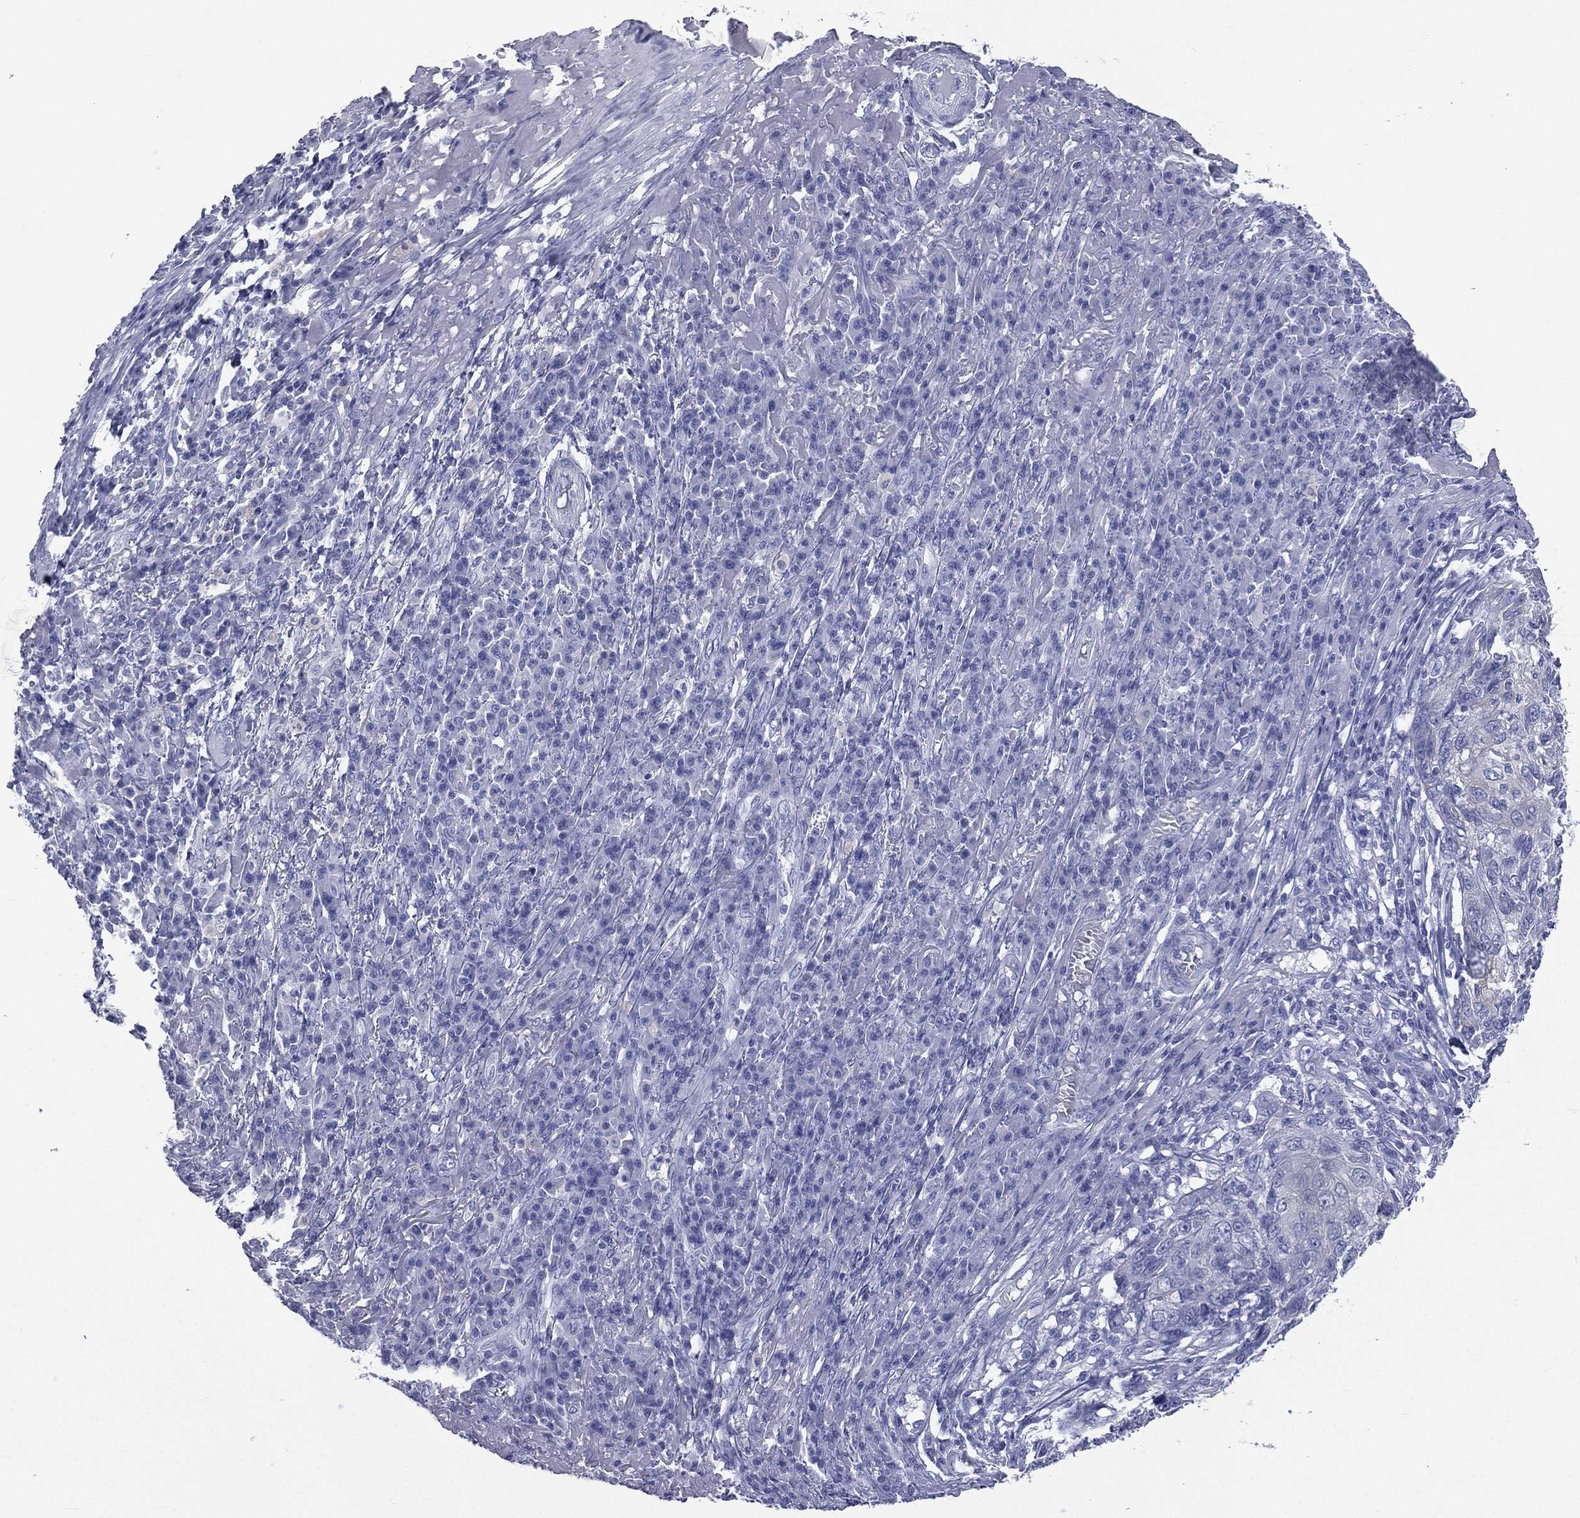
{"staining": {"intensity": "negative", "quantity": "none", "location": "none"}, "tissue": "skin cancer", "cell_type": "Tumor cells", "image_type": "cancer", "snomed": [{"axis": "morphology", "description": "Squamous cell carcinoma, NOS"}, {"axis": "topography", "description": "Skin"}], "caption": "Immunohistochemistry (IHC) of human squamous cell carcinoma (skin) demonstrates no positivity in tumor cells.", "gene": "CES2", "patient": {"sex": "male", "age": 92}}